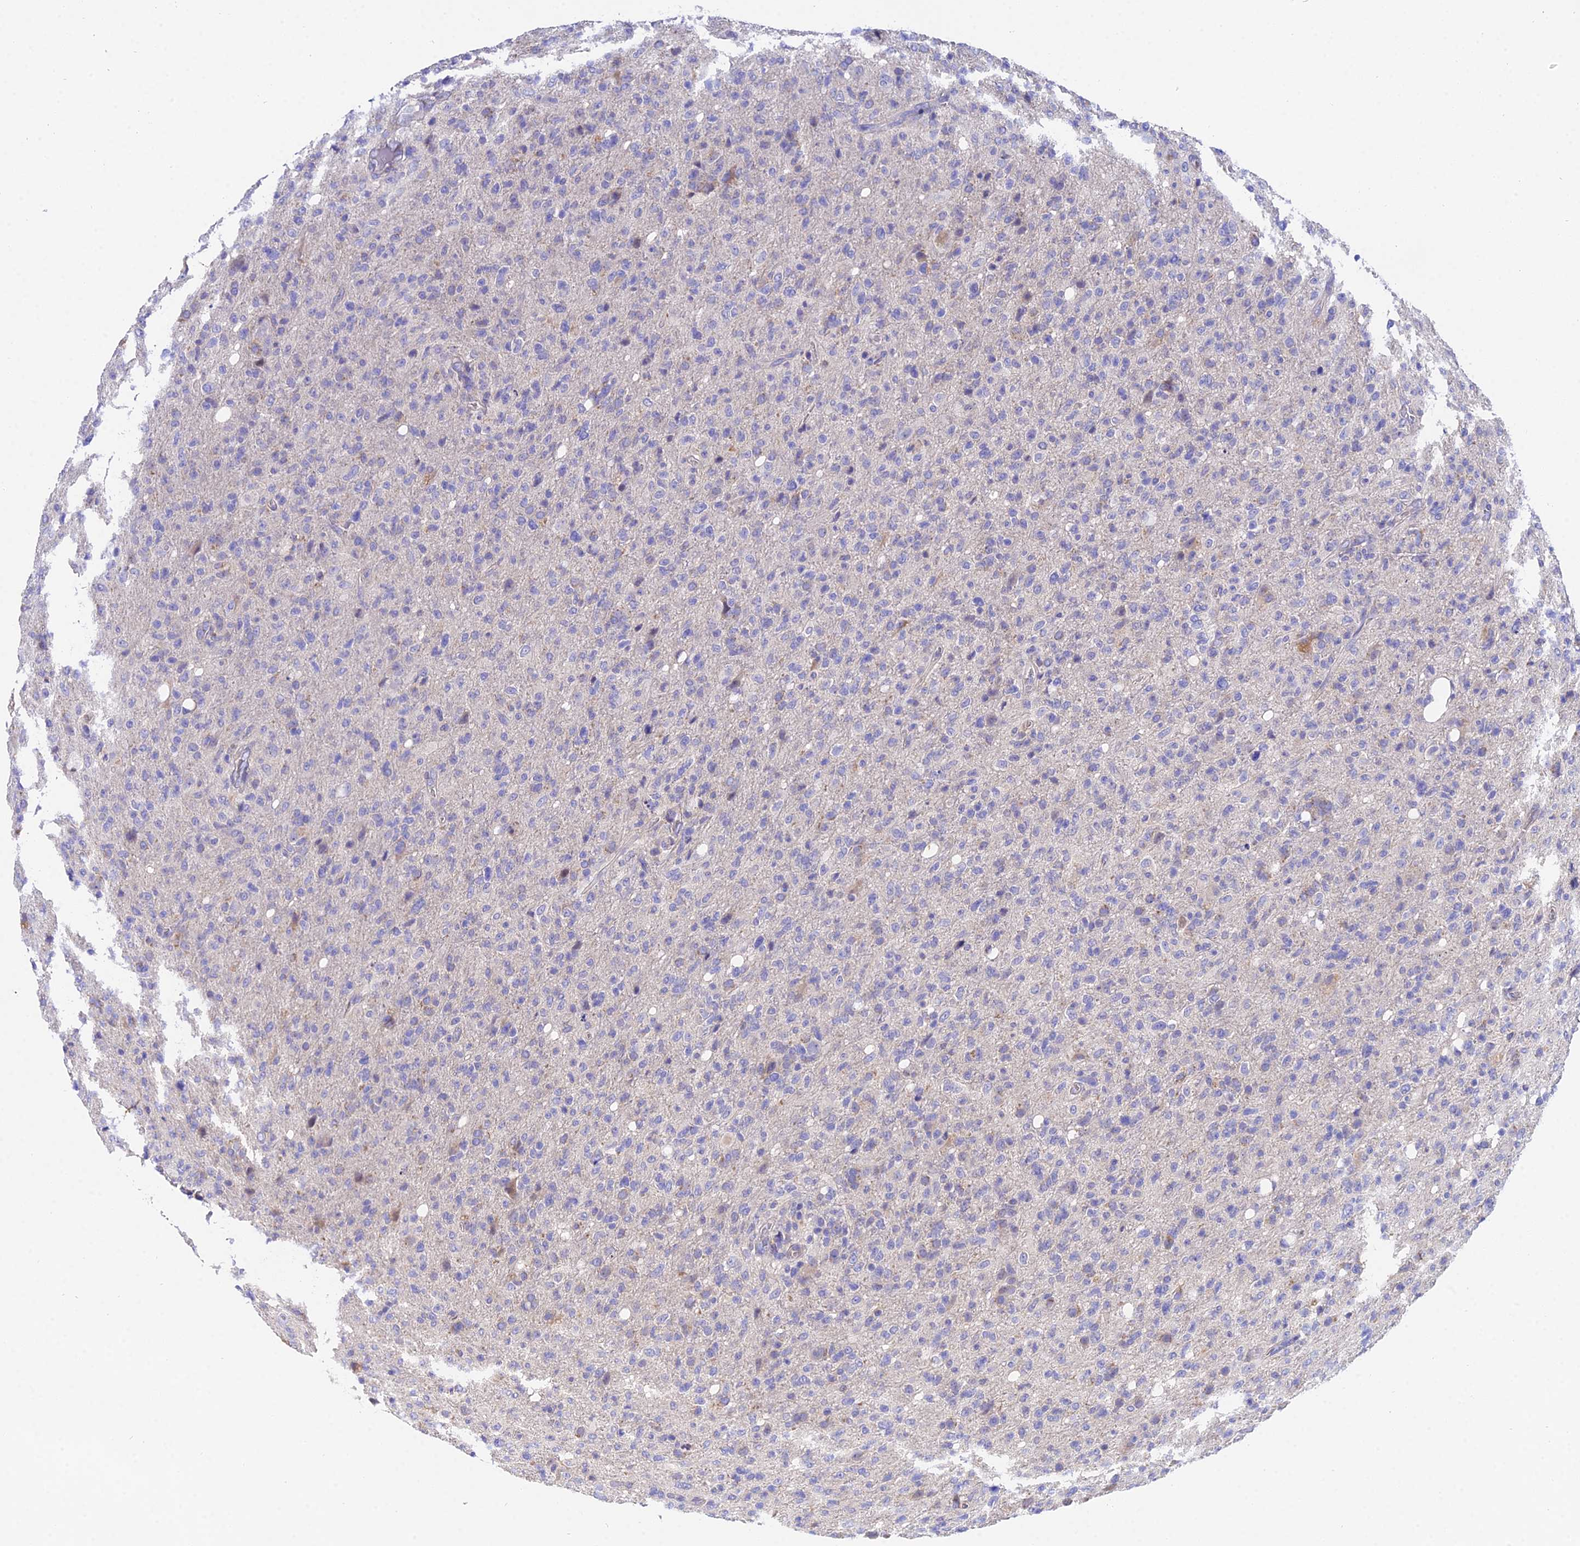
{"staining": {"intensity": "negative", "quantity": "none", "location": "none"}, "tissue": "glioma", "cell_type": "Tumor cells", "image_type": "cancer", "snomed": [{"axis": "morphology", "description": "Glioma, malignant, High grade"}, {"axis": "topography", "description": "Brain"}], "caption": "Photomicrograph shows no protein expression in tumor cells of malignant glioma (high-grade) tissue. The staining was performed using DAB (3,3'-diaminobenzidine) to visualize the protein expression in brown, while the nuclei were stained in blue with hematoxylin (Magnification: 20x).", "gene": "PPP2R2C", "patient": {"sex": "female", "age": 57}}